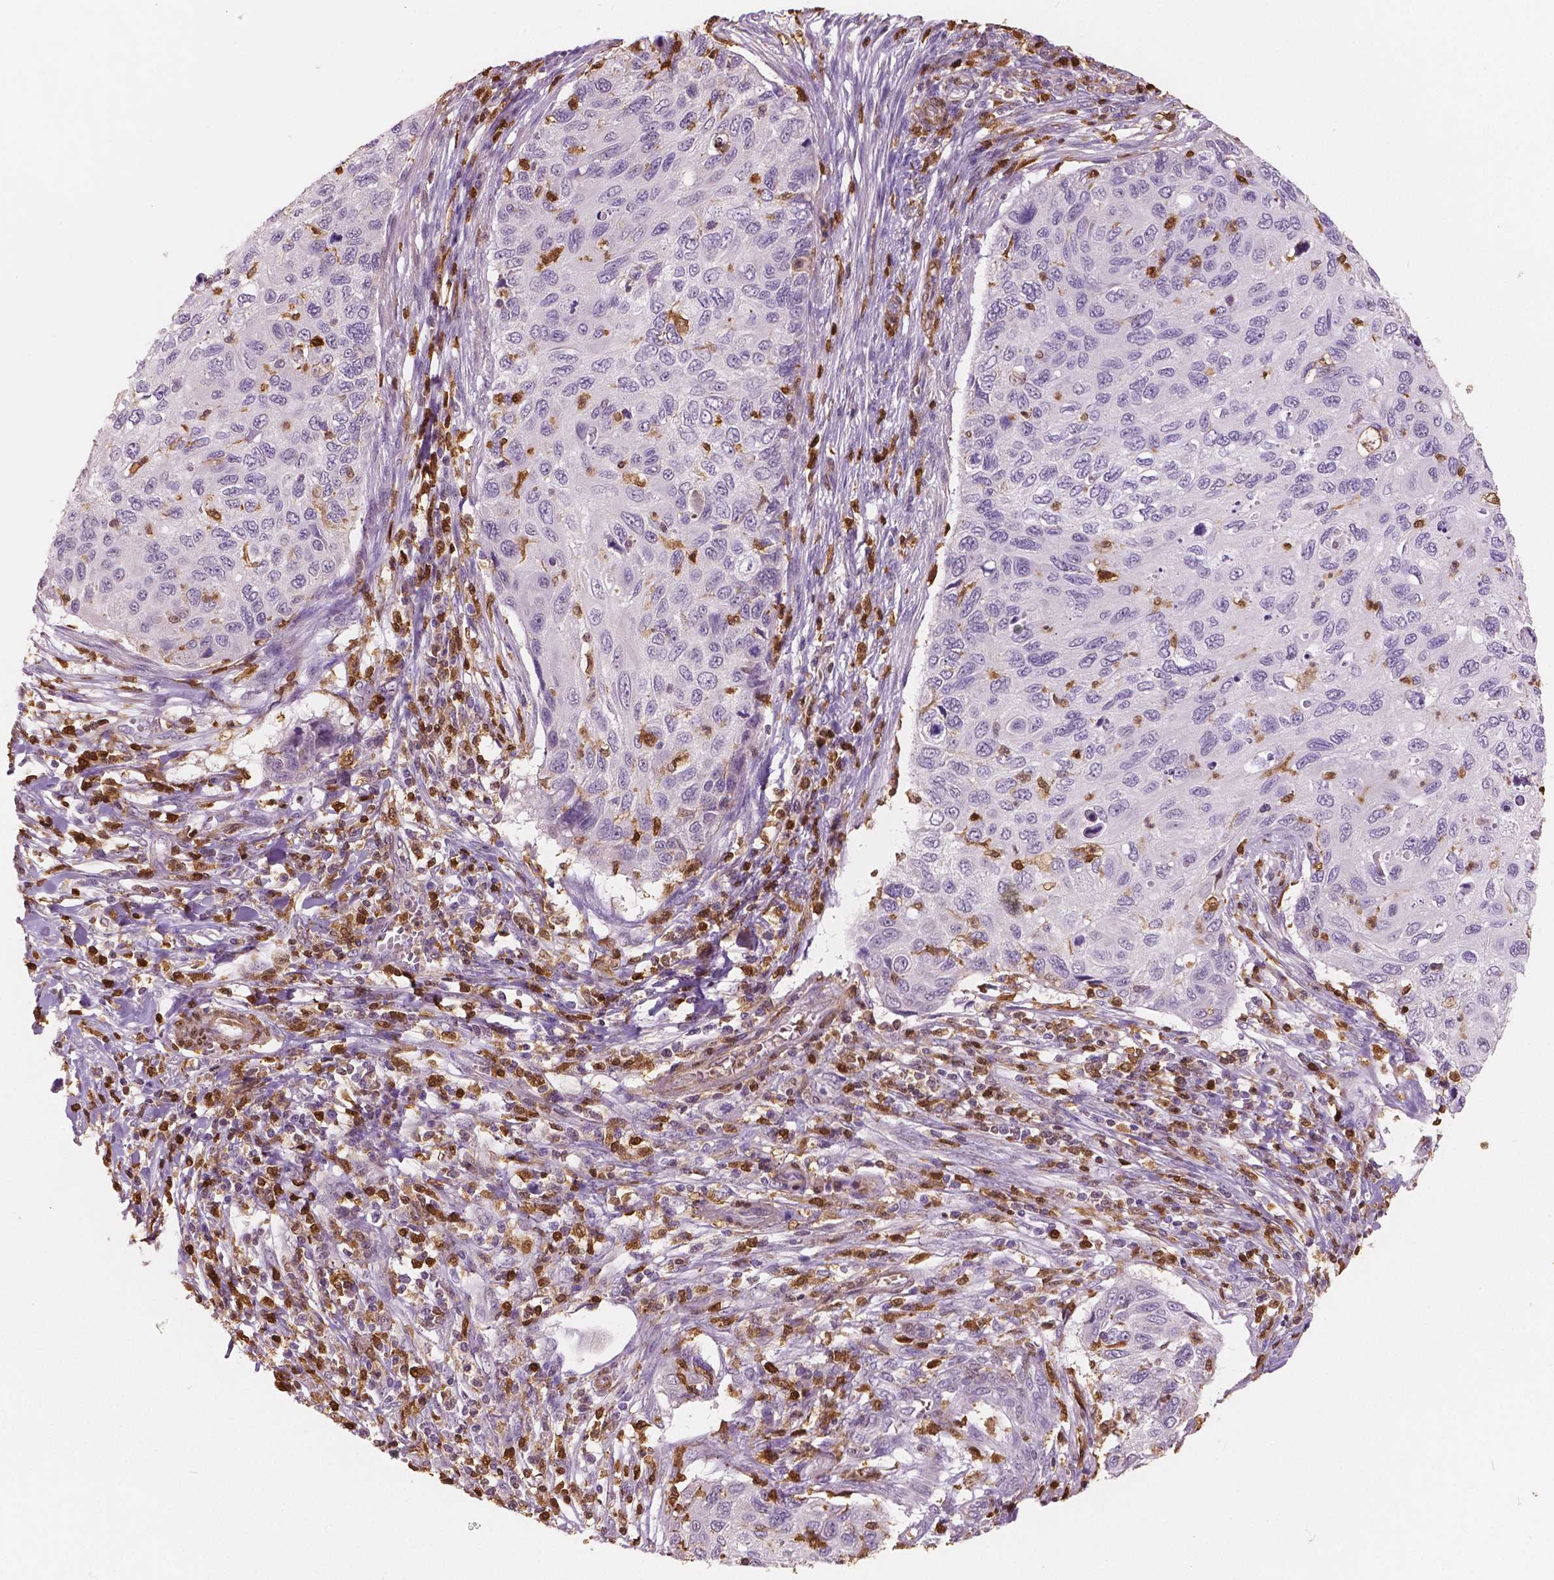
{"staining": {"intensity": "negative", "quantity": "none", "location": "none"}, "tissue": "cervical cancer", "cell_type": "Tumor cells", "image_type": "cancer", "snomed": [{"axis": "morphology", "description": "Squamous cell carcinoma, NOS"}, {"axis": "topography", "description": "Cervix"}], "caption": "IHC of human cervical squamous cell carcinoma exhibits no positivity in tumor cells. (DAB immunohistochemistry (IHC) visualized using brightfield microscopy, high magnification).", "gene": "S100A4", "patient": {"sex": "female", "age": 70}}